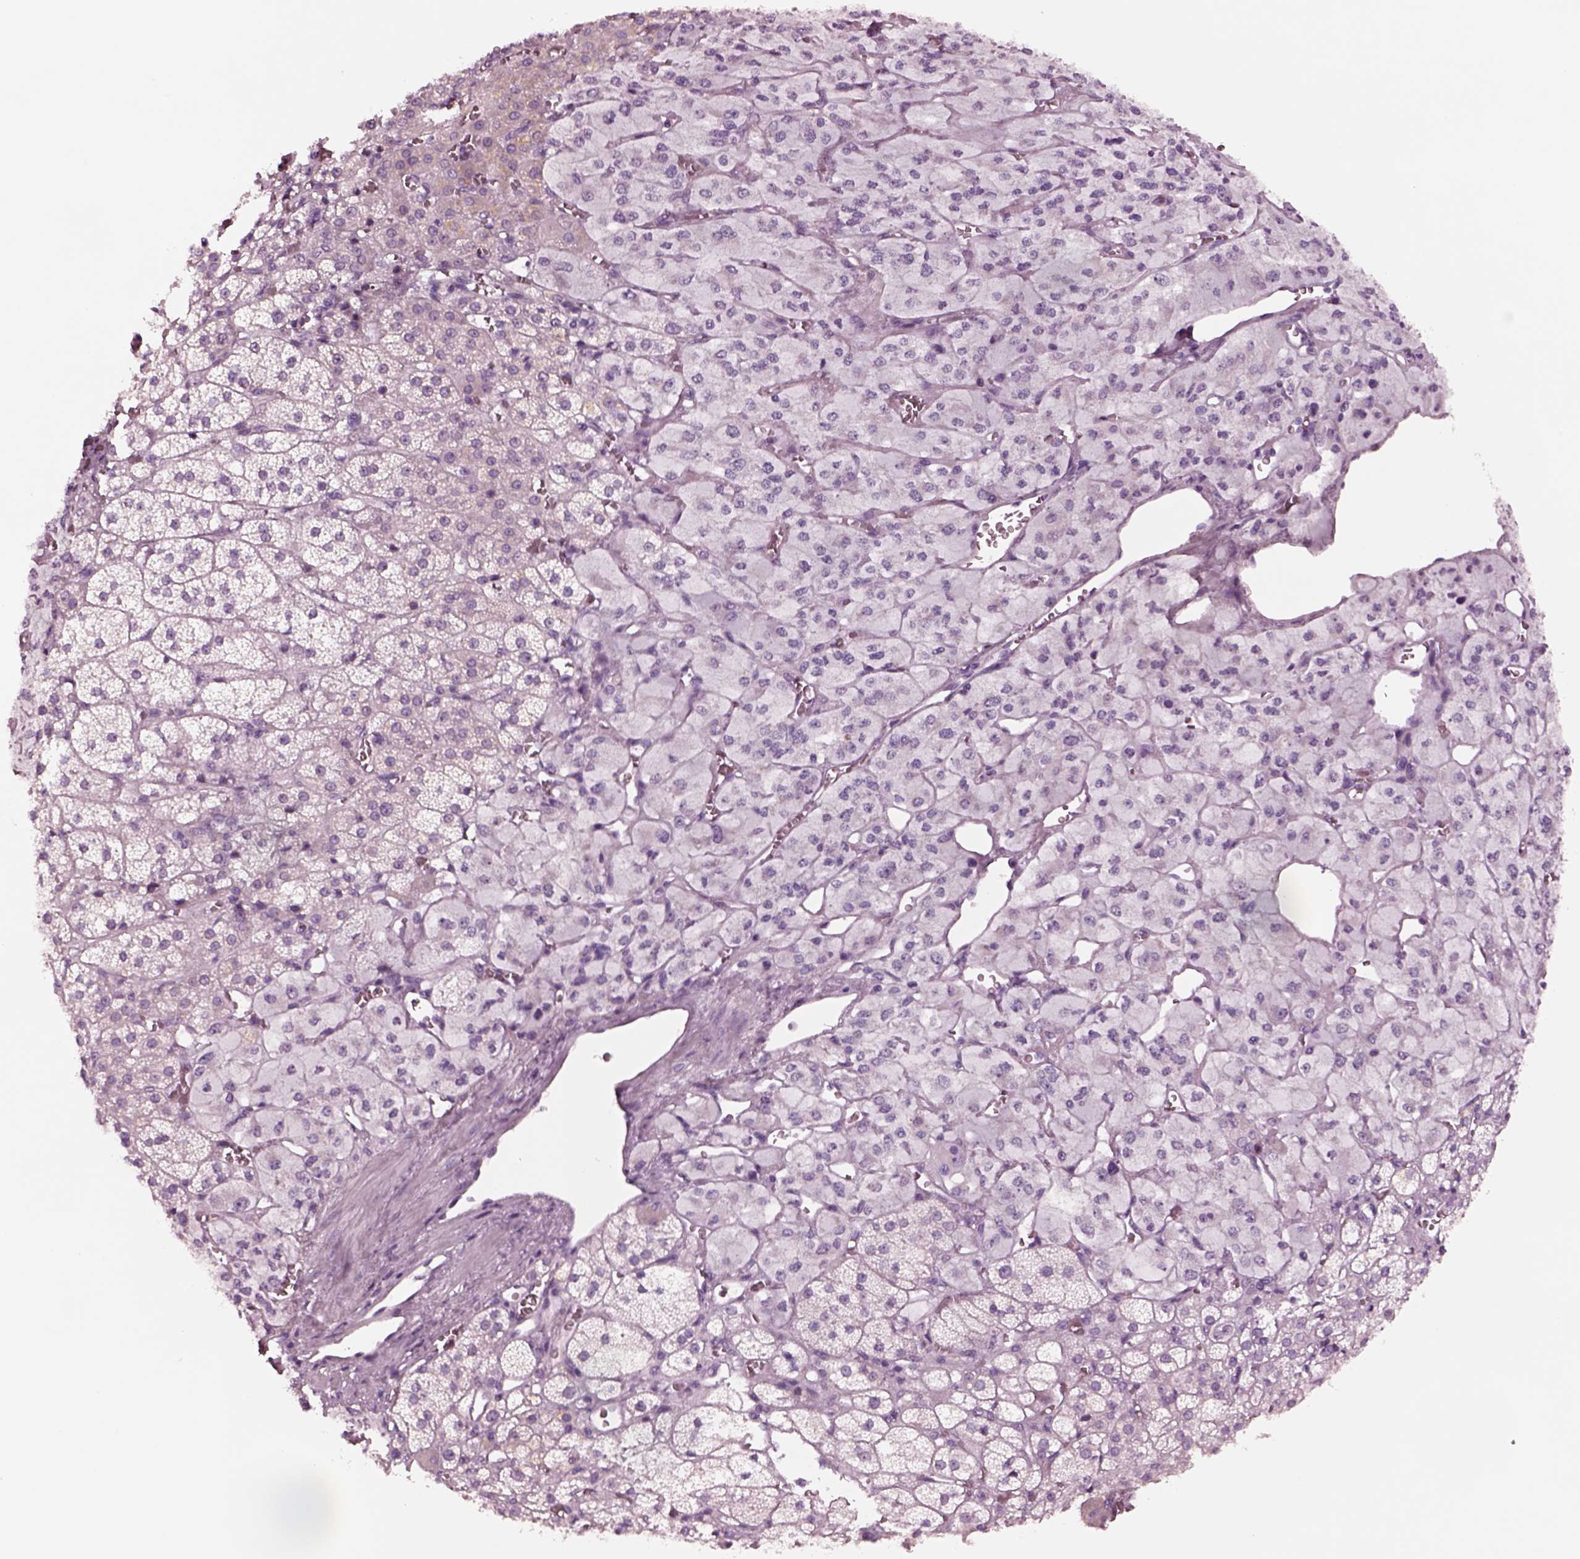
{"staining": {"intensity": "negative", "quantity": "none", "location": "none"}, "tissue": "adrenal gland", "cell_type": "Glandular cells", "image_type": "normal", "snomed": [{"axis": "morphology", "description": "Normal tissue, NOS"}, {"axis": "topography", "description": "Adrenal gland"}], "caption": "Protein analysis of unremarkable adrenal gland reveals no significant staining in glandular cells.", "gene": "NMRK2", "patient": {"sex": "female", "age": 60}}